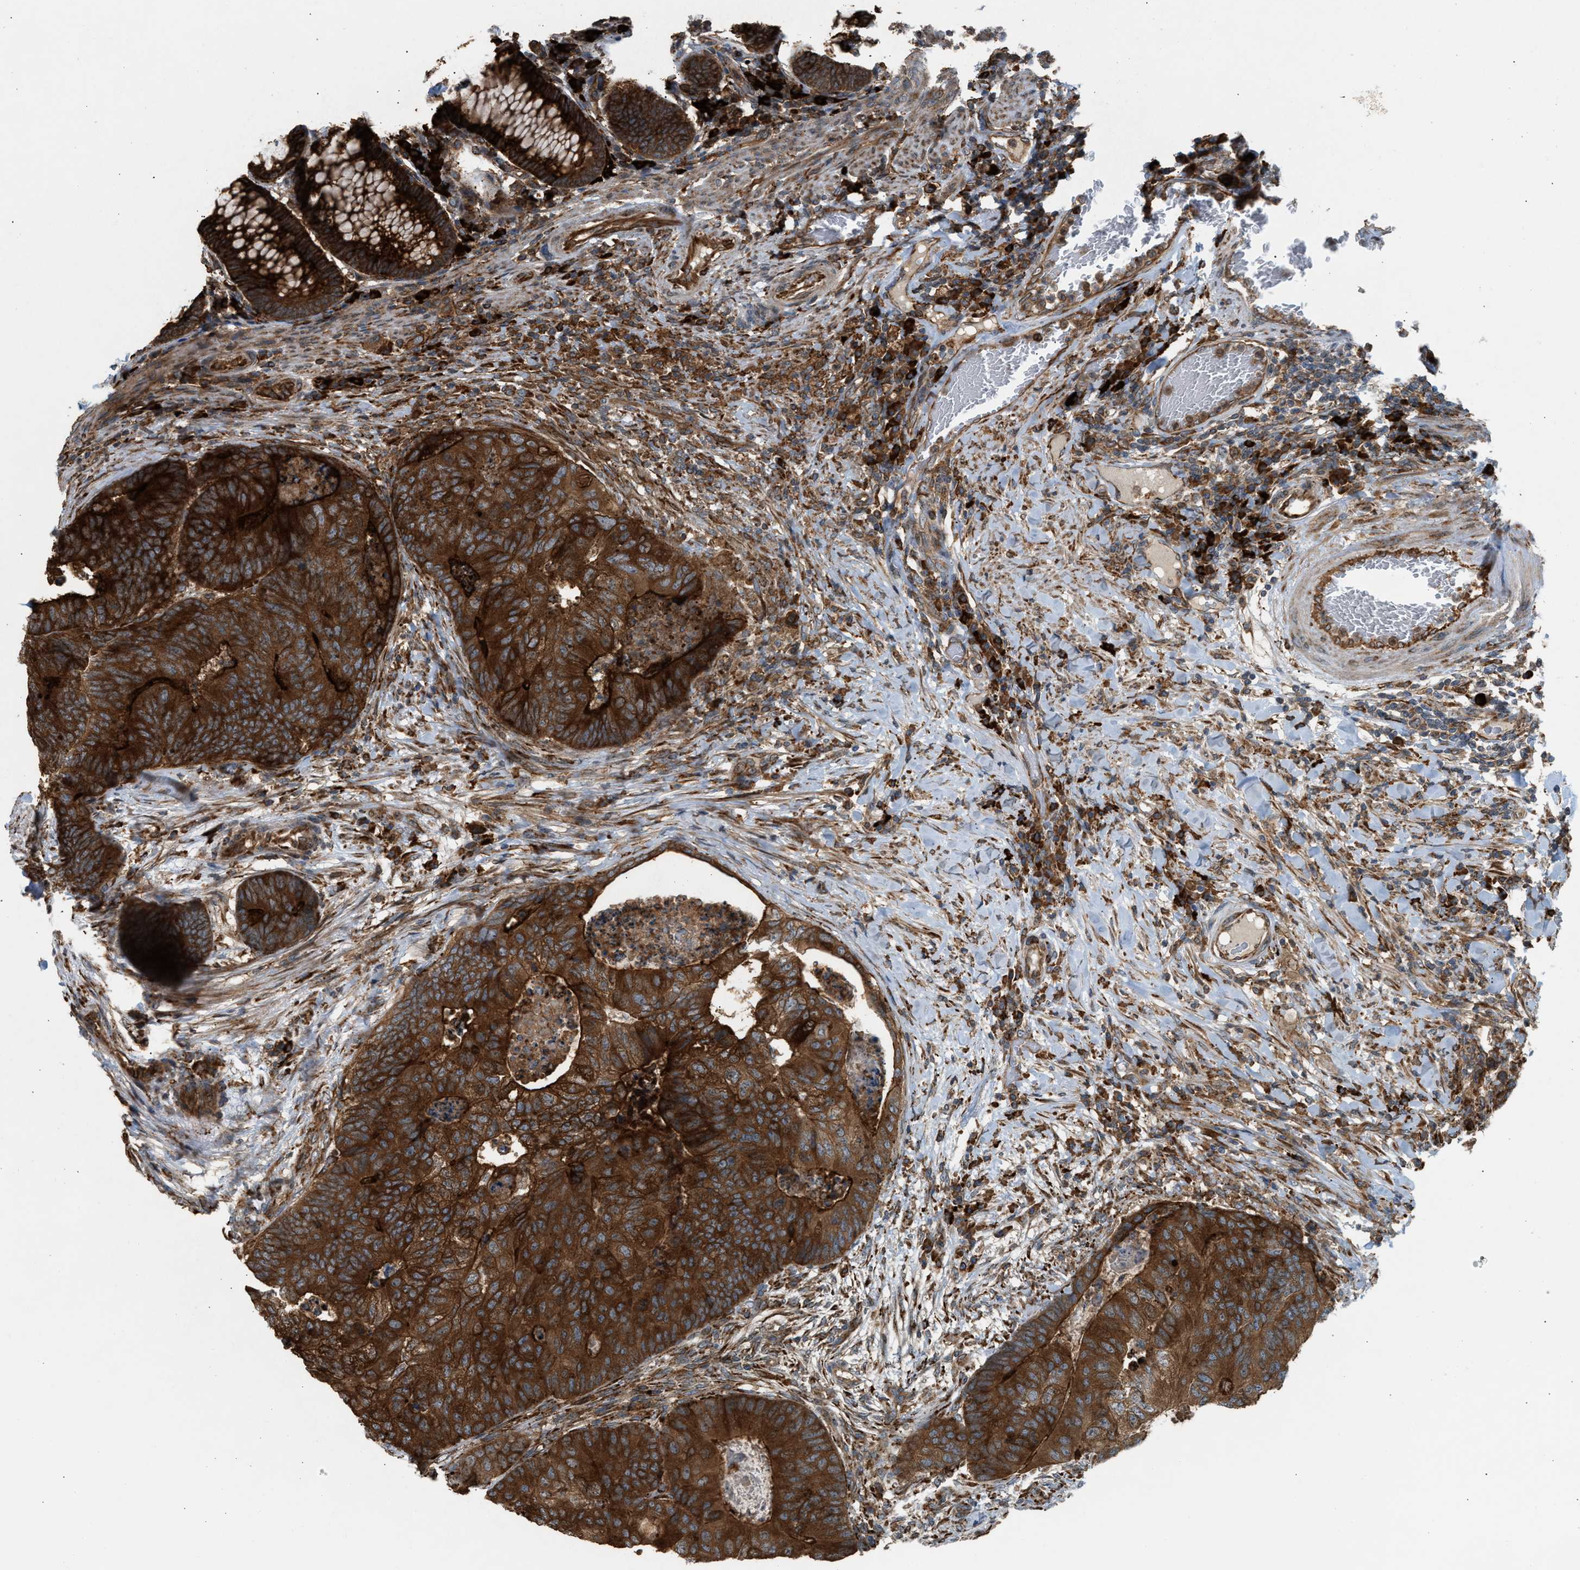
{"staining": {"intensity": "strong", "quantity": ">75%", "location": "cytoplasmic/membranous"}, "tissue": "colorectal cancer", "cell_type": "Tumor cells", "image_type": "cancer", "snomed": [{"axis": "morphology", "description": "Adenocarcinoma, NOS"}, {"axis": "topography", "description": "Colon"}], "caption": "The immunohistochemical stain shows strong cytoplasmic/membranous positivity in tumor cells of colorectal cancer tissue.", "gene": "BAIAP2L1", "patient": {"sex": "female", "age": 67}}